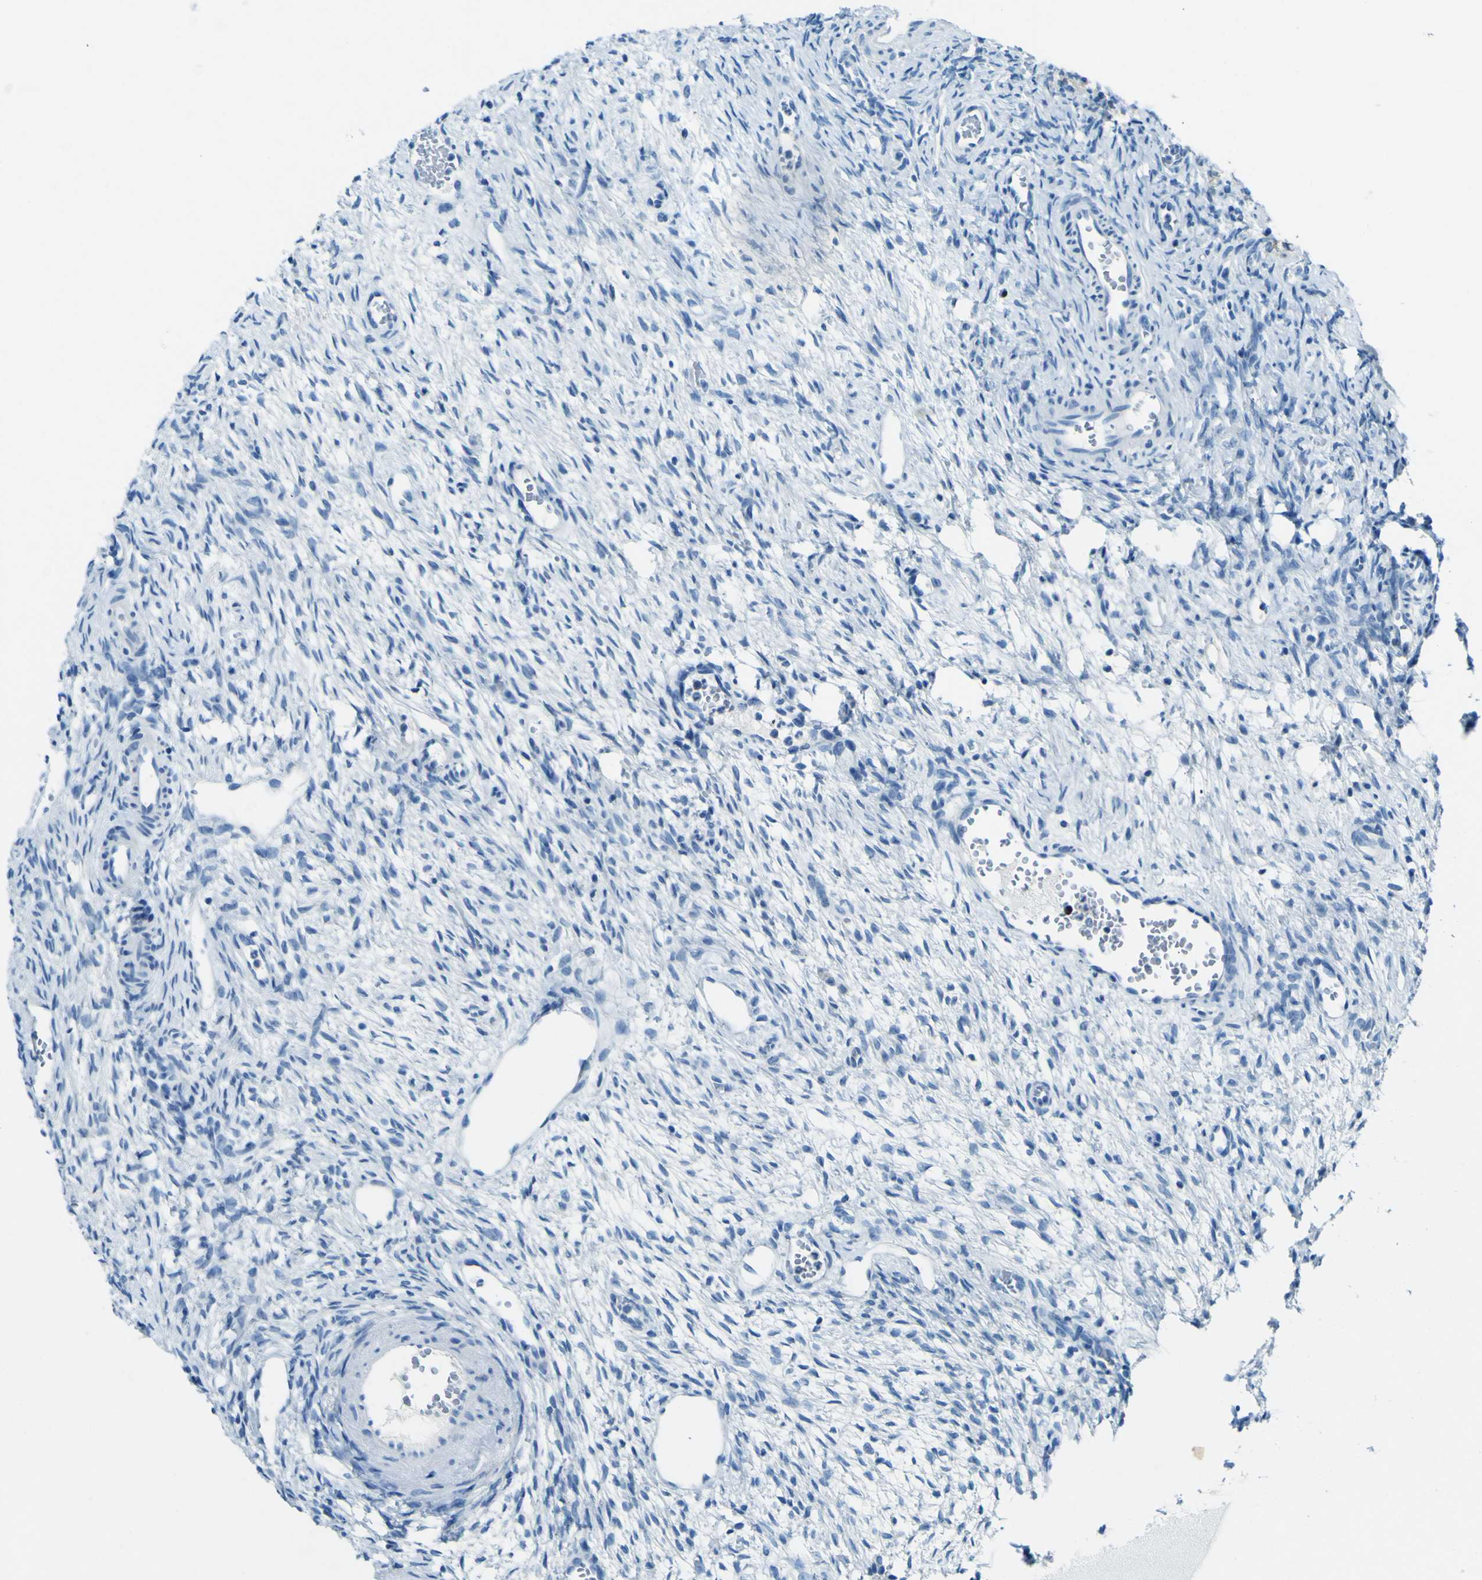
{"staining": {"intensity": "negative", "quantity": "none", "location": "none"}, "tissue": "ovary", "cell_type": "Ovarian stroma cells", "image_type": "normal", "snomed": [{"axis": "morphology", "description": "Normal tissue, NOS"}, {"axis": "topography", "description": "Ovary"}], "caption": "A histopathology image of human ovary is negative for staining in ovarian stroma cells. (DAB (3,3'-diaminobenzidine) IHC, high magnification).", "gene": "SORCS1", "patient": {"sex": "female", "age": 33}}